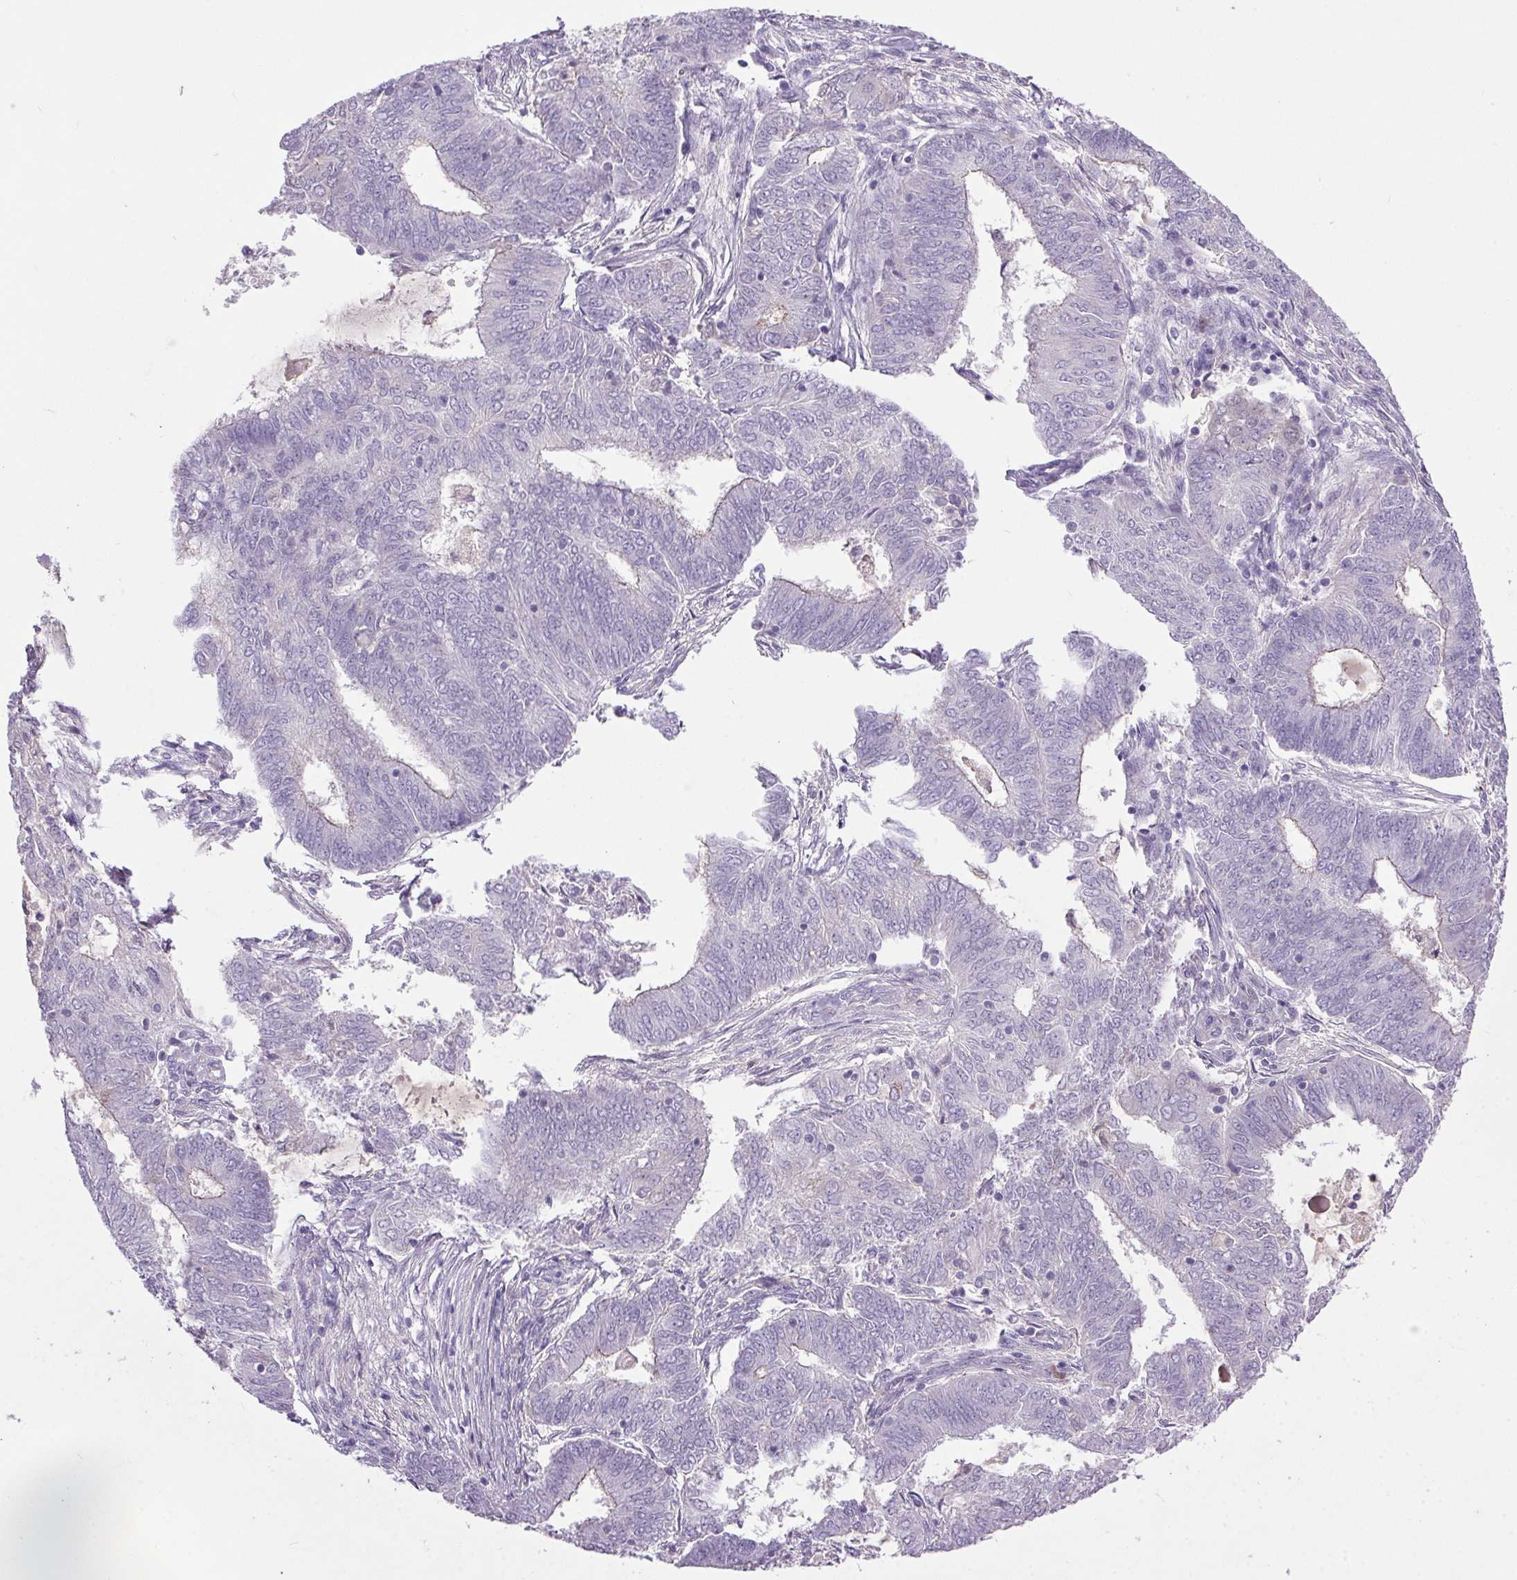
{"staining": {"intensity": "negative", "quantity": "none", "location": "none"}, "tissue": "endometrial cancer", "cell_type": "Tumor cells", "image_type": "cancer", "snomed": [{"axis": "morphology", "description": "Adenocarcinoma, NOS"}, {"axis": "topography", "description": "Endometrium"}], "caption": "An immunohistochemistry micrograph of adenocarcinoma (endometrial) is shown. There is no staining in tumor cells of adenocarcinoma (endometrial). Nuclei are stained in blue.", "gene": "APOC4", "patient": {"sex": "female", "age": 62}}